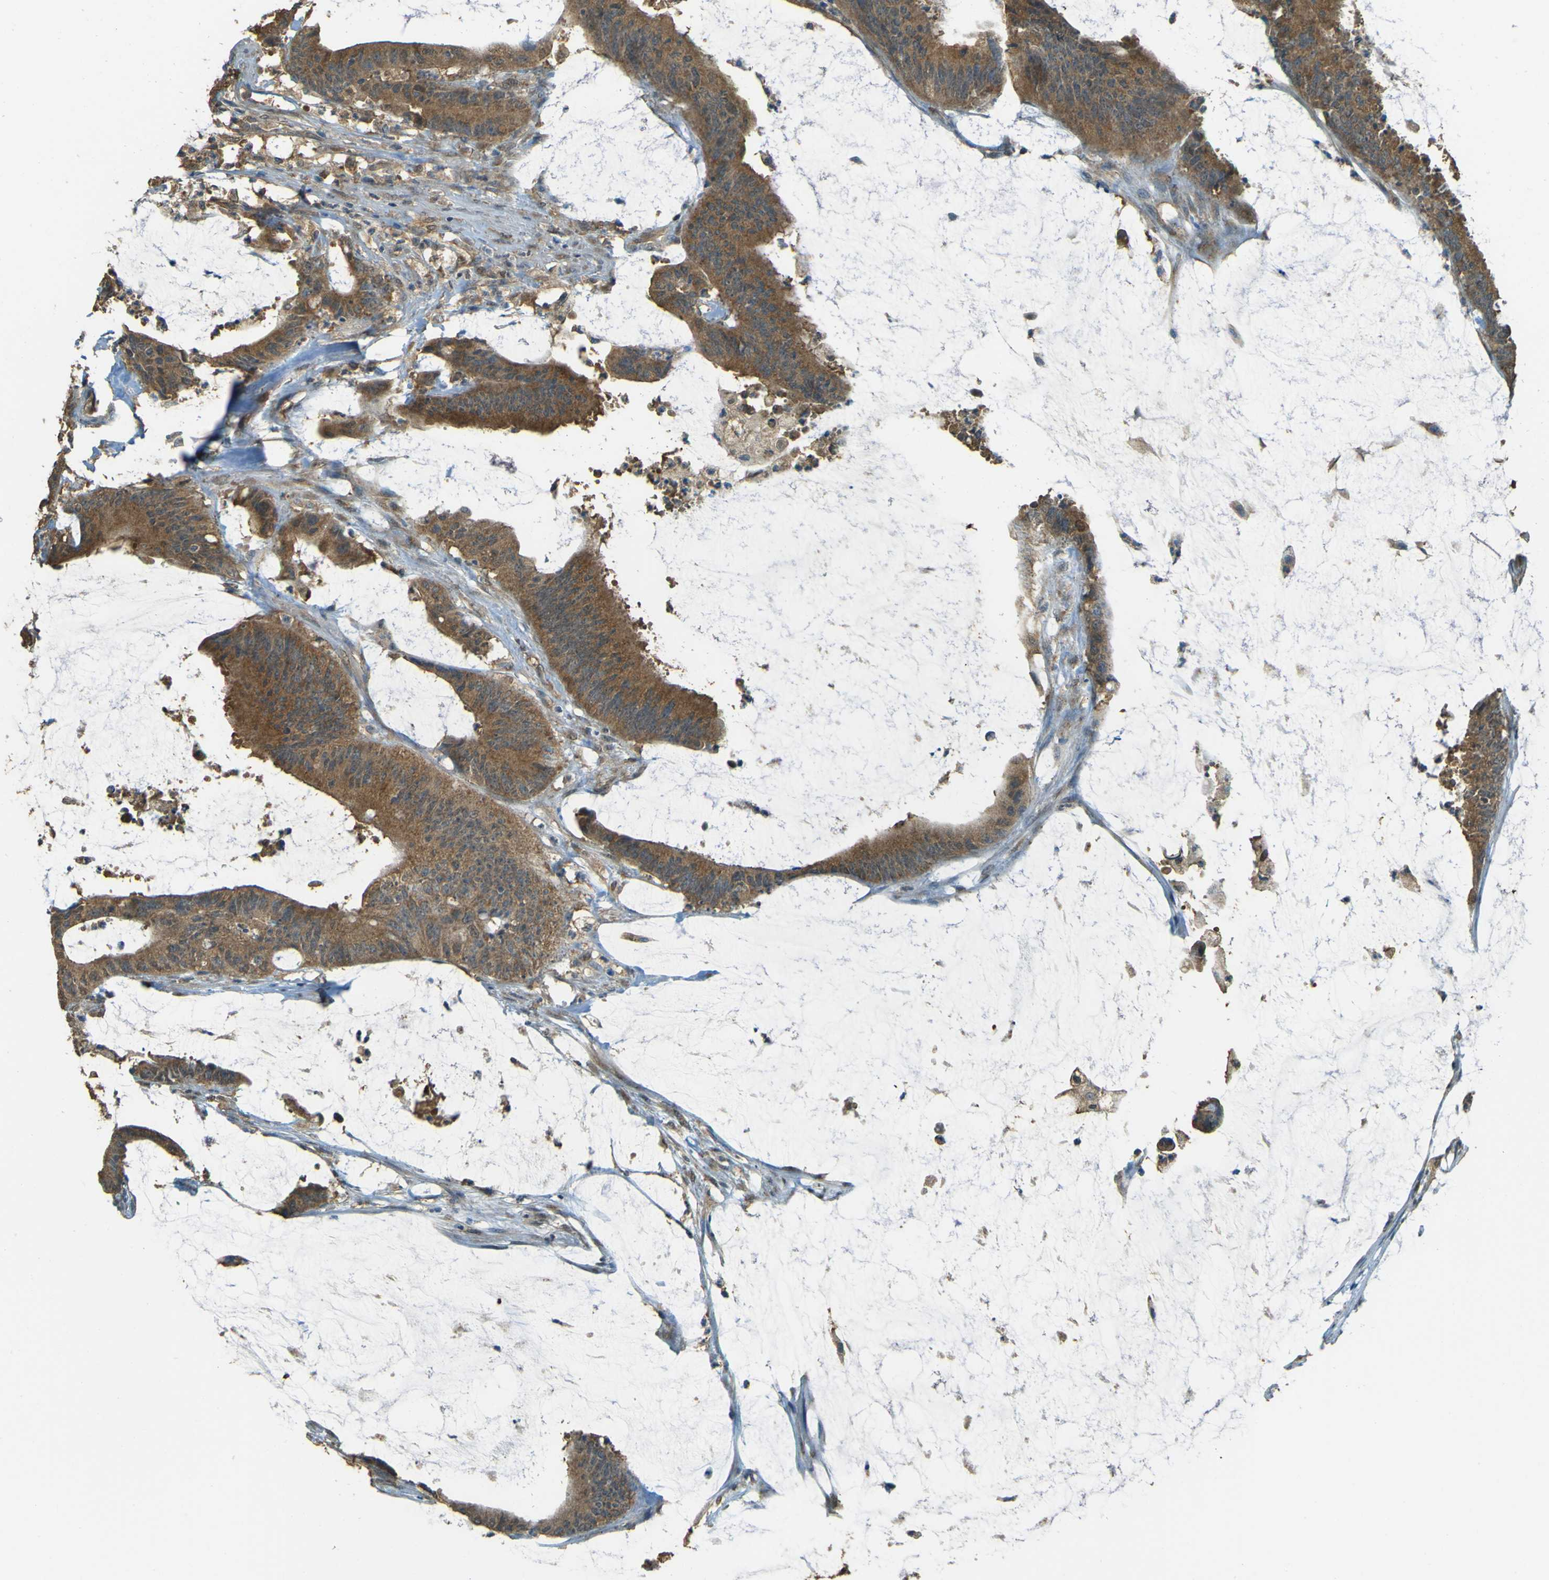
{"staining": {"intensity": "strong", "quantity": ">75%", "location": "cytoplasmic/membranous"}, "tissue": "colorectal cancer", "cell_type": "Tumor cells", "image_type": "cancer", "snomed": [{"axis": "morphology", "description": "Adenocarcinoma, NOS"}, {"axis": "topography", "description": "Rectum"}], "caption": "Immunohistochemical staining of human colorectal adenocarcinoma demonstrates strong cytoplasmic/membranous protein expression in approximately >75% of tumor cells.", "gene": "GOLGA1", "patient": {"sex": "female", "age": 66}}